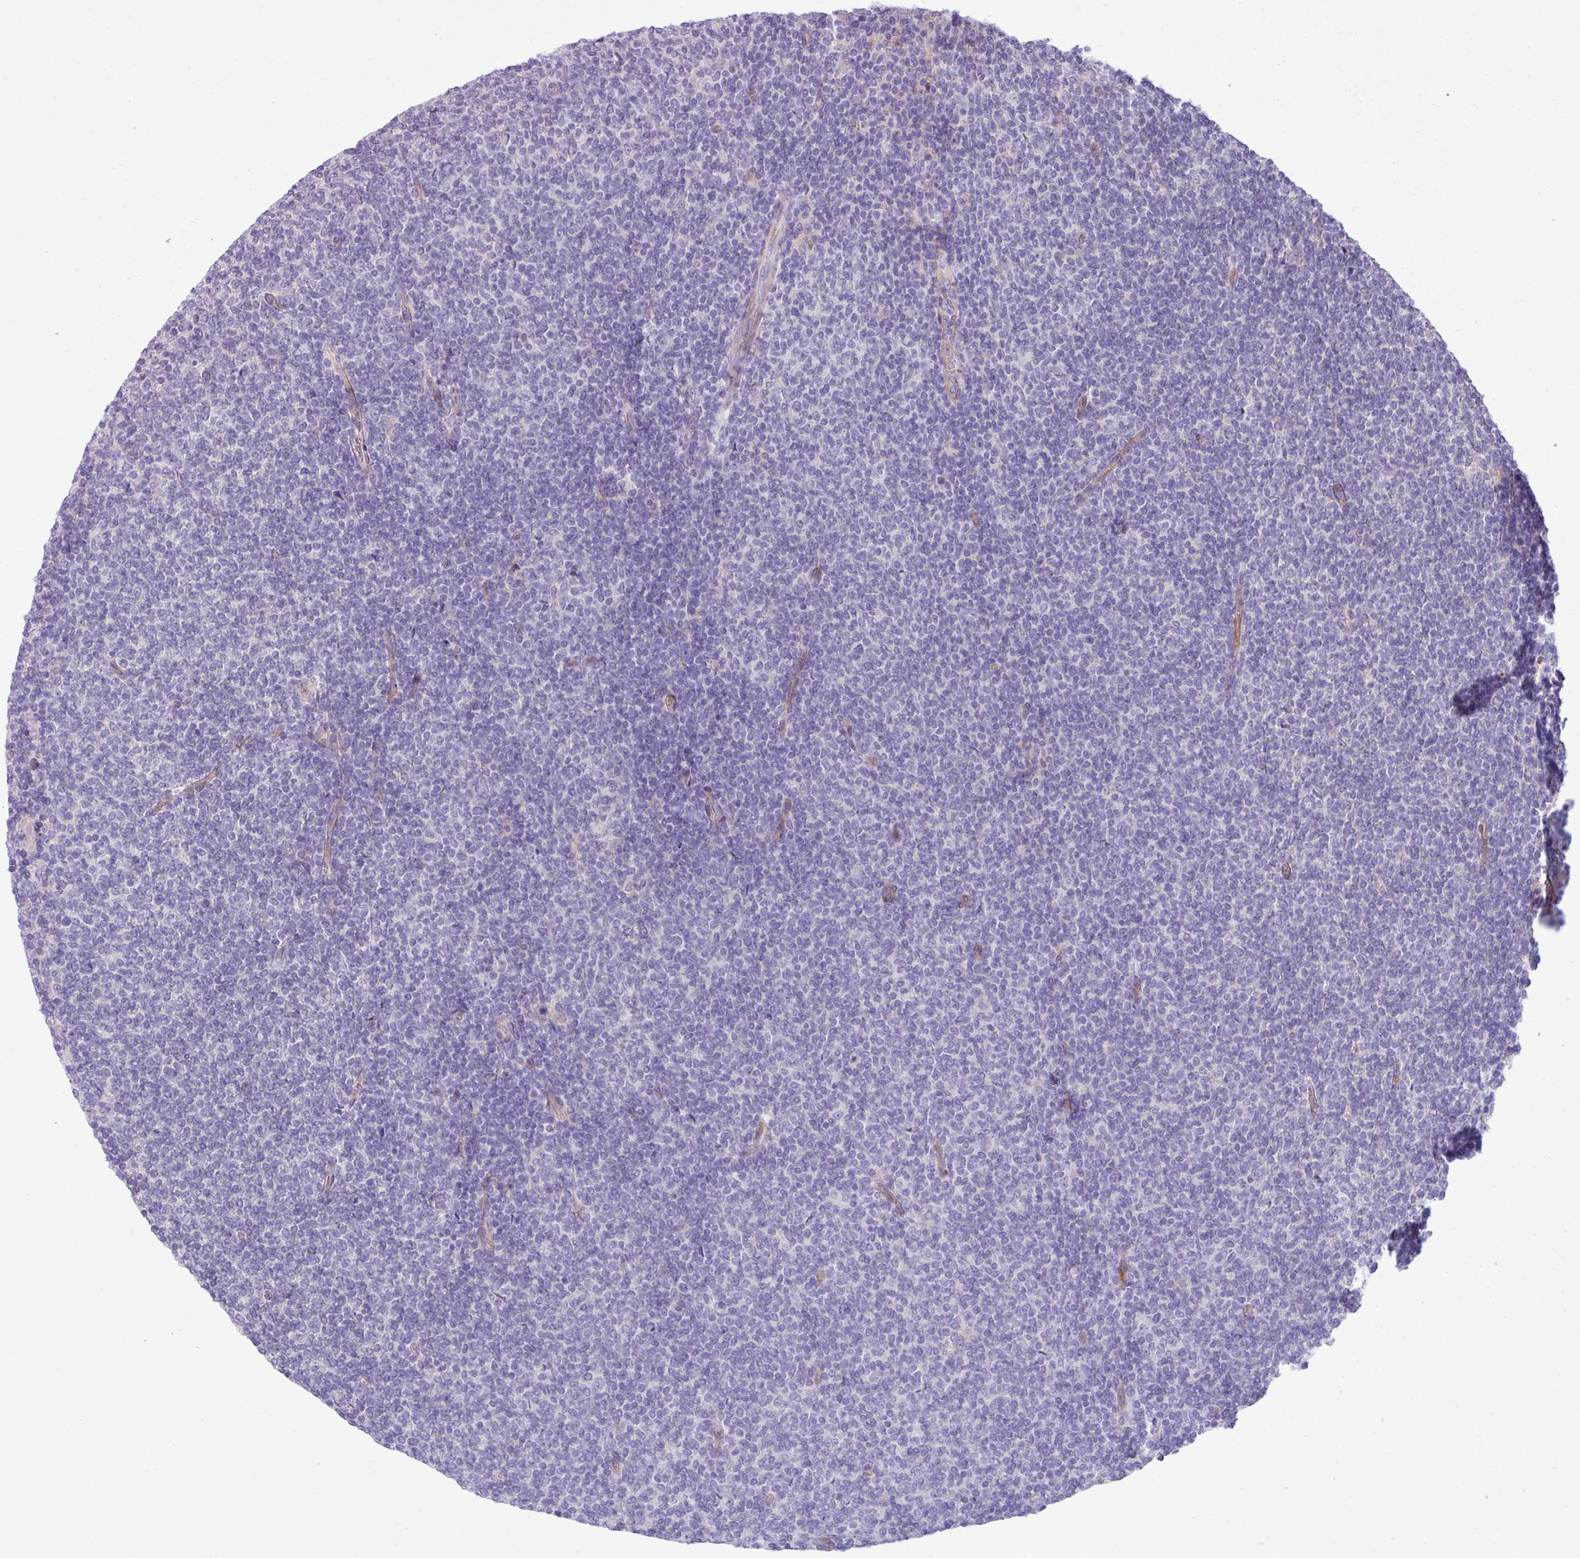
{"staining": {"intensity": "negative", "quantity": "none", "location": "none"}, "tissue": "lymphoma", "cell_type": "Tumor cells", "image_type": "cancer", "snomed": [{"axis": "morphology", "description": "Malignant lymphoma, non-Hodgkin's type, Low grade"}, {"axis": "topography", "description": "Lymph node"}], "caption": "Protein analysis of malignant lymphoma, non-Hodgkin's type (low-grade) exhibits no significant positivity in tumor cells.", "gene": "KIRREL3", "patient": {"sex": "male", "age": 52}}